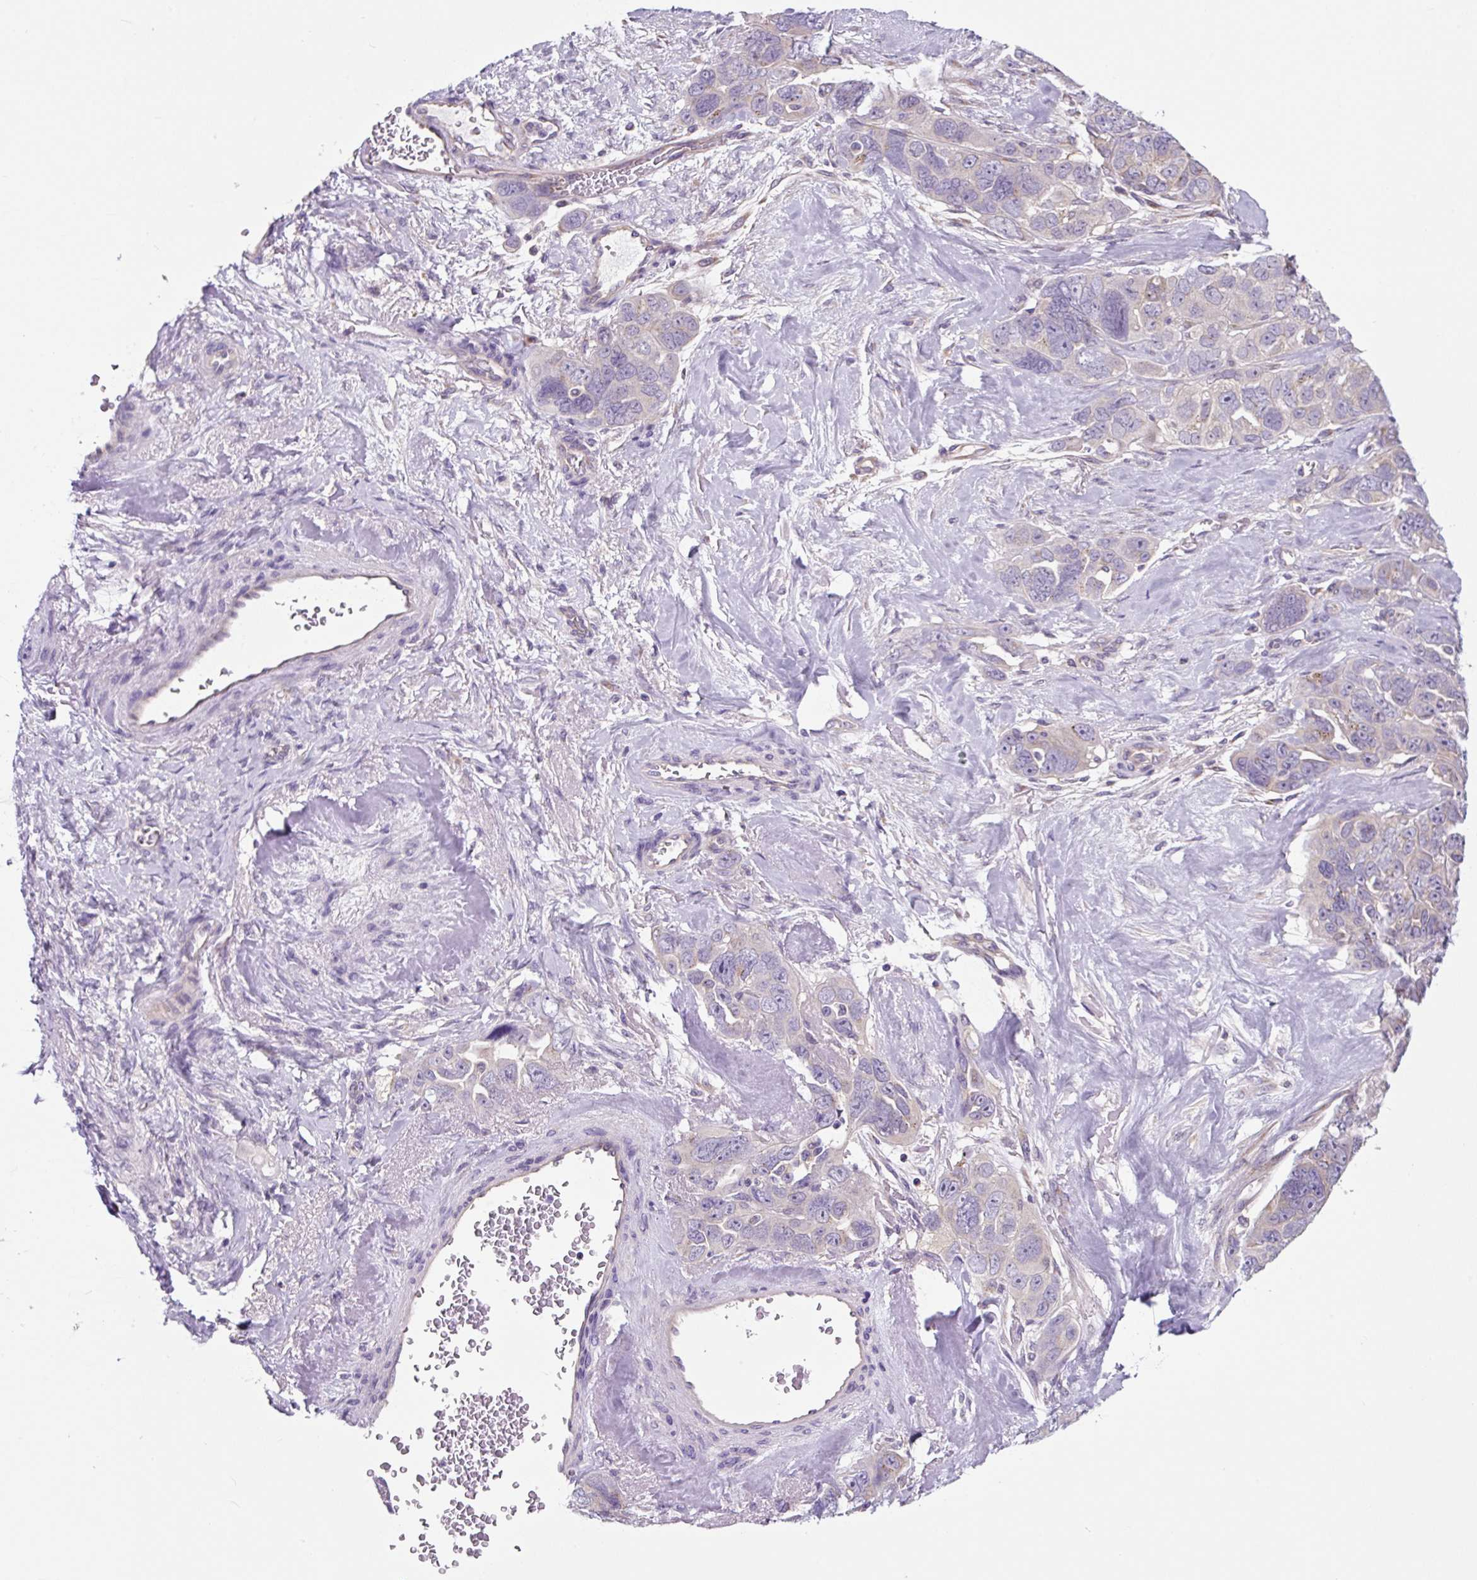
{"staining": {"intensity": "moderate", "quantity": "<25%", "location": "cytoplasmic/membranous"}, "tissue": "ovarian cancer", "cell_type": "Tumor cells", "image_type": "cancer", "snomed": [{"axis": "morphology", "description": "Cystadenocarcinoma, serous, NOS"}, {"axis": "topography", "description": "Ovary"}], "caption": "Immunohistochemistry of ovarian cancer displays low levels of moderate cytoplasmic/membranous positivity in about <25% of tumor cells.", "gene": "GORASP1", "patient": {"sex": "female", "age": 63}}